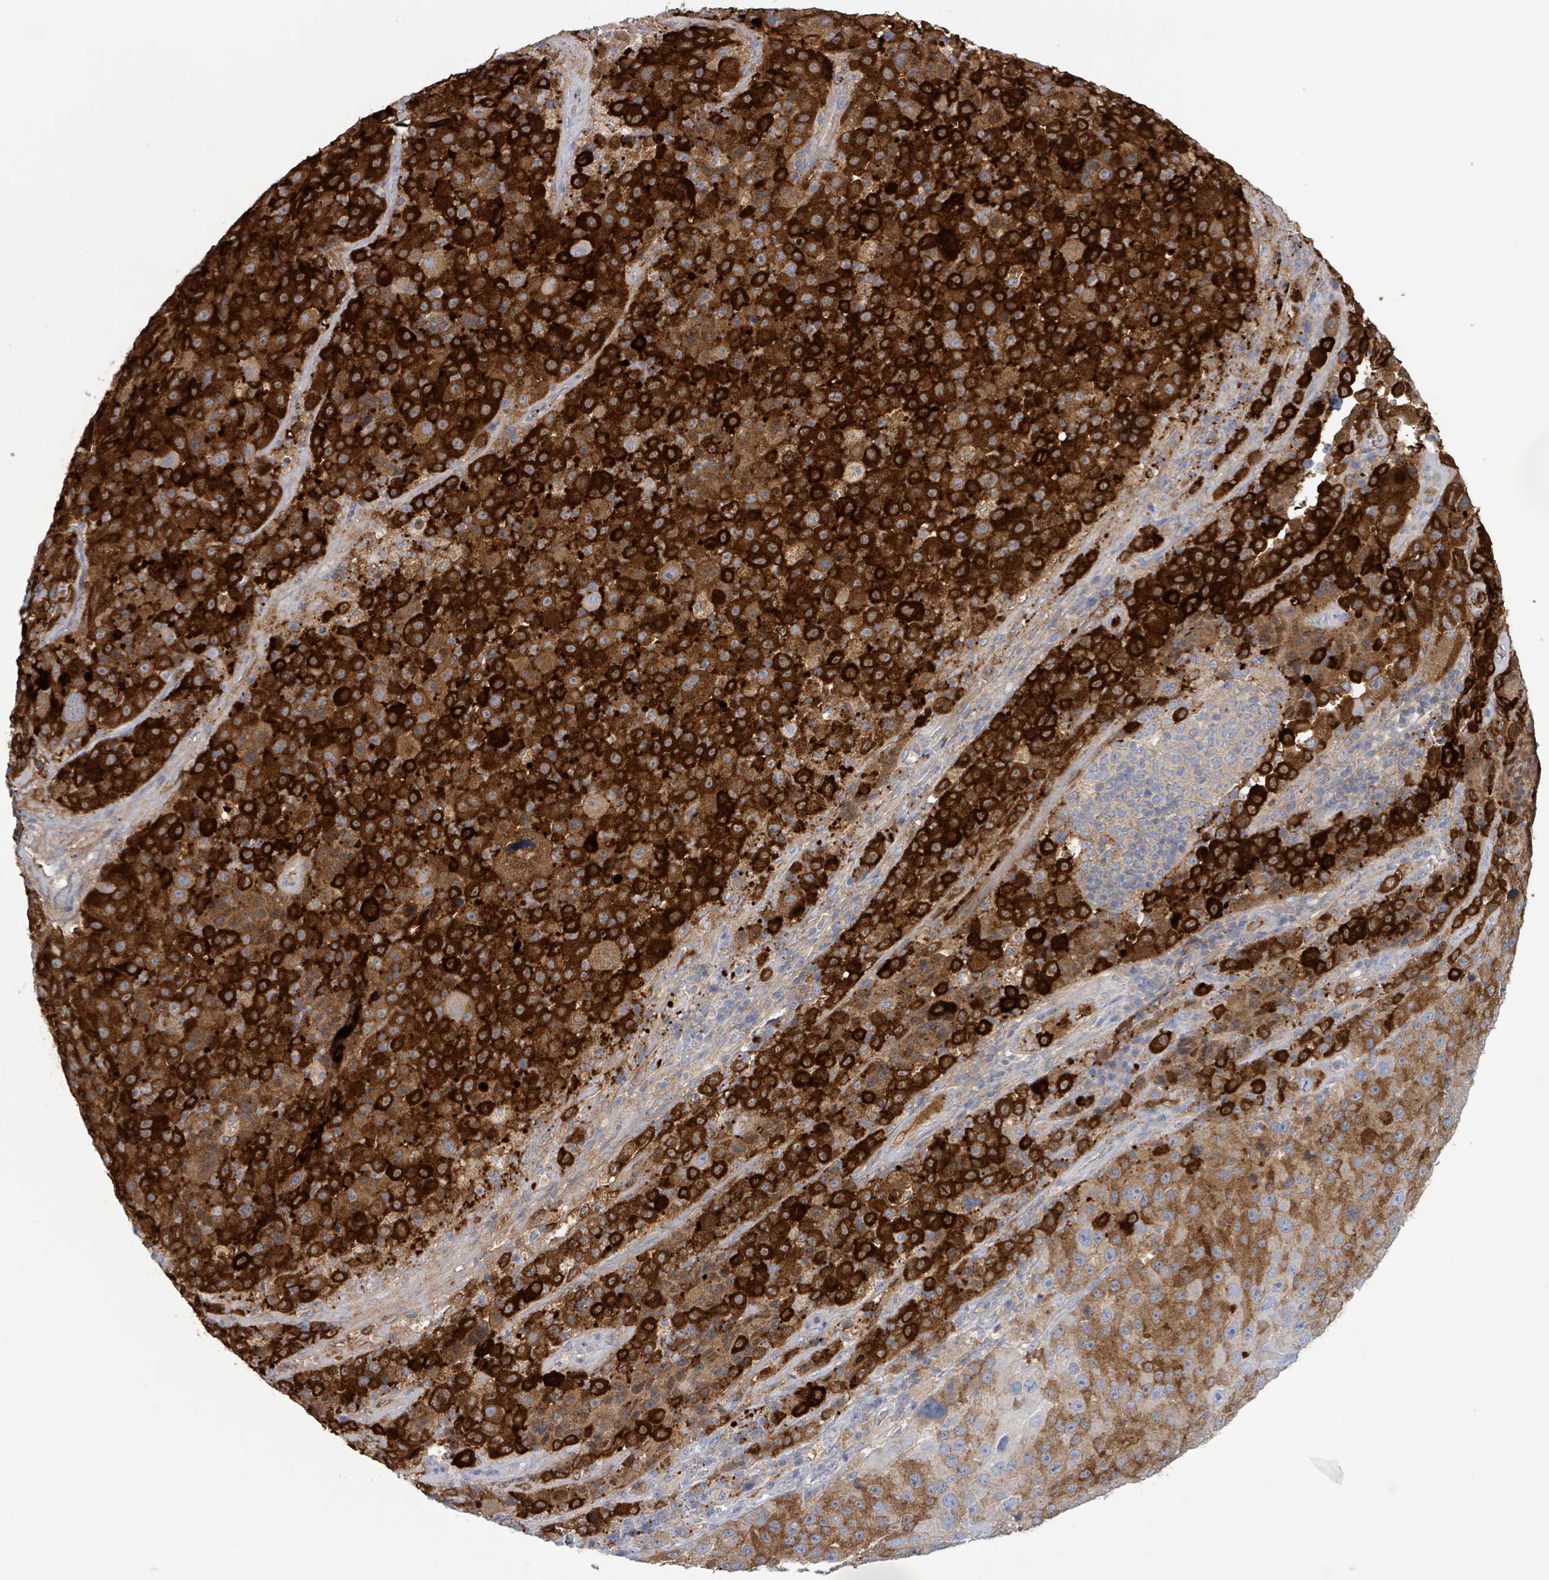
{"staining": {"intensity": "strong", "quantity": ">75%", "location": "cytoplasmic/membranous"}, "tissue": "melanoma", "cell_type": "Tumor cells", "image_type": "cancer", "snomed": [{"axis": "morphology", "description": "Malignant melanoma, Metastatic site"}, {"axis": "topography", "description": "Lymph node"}], "caption": "Melanoma stained with a brown dye exhibits strong cytoplasmic/membranous positive positivity in approximately >75% of tumor cells.", "gene": "PKLR", "patient": {"sex": "male", "age": 62}}